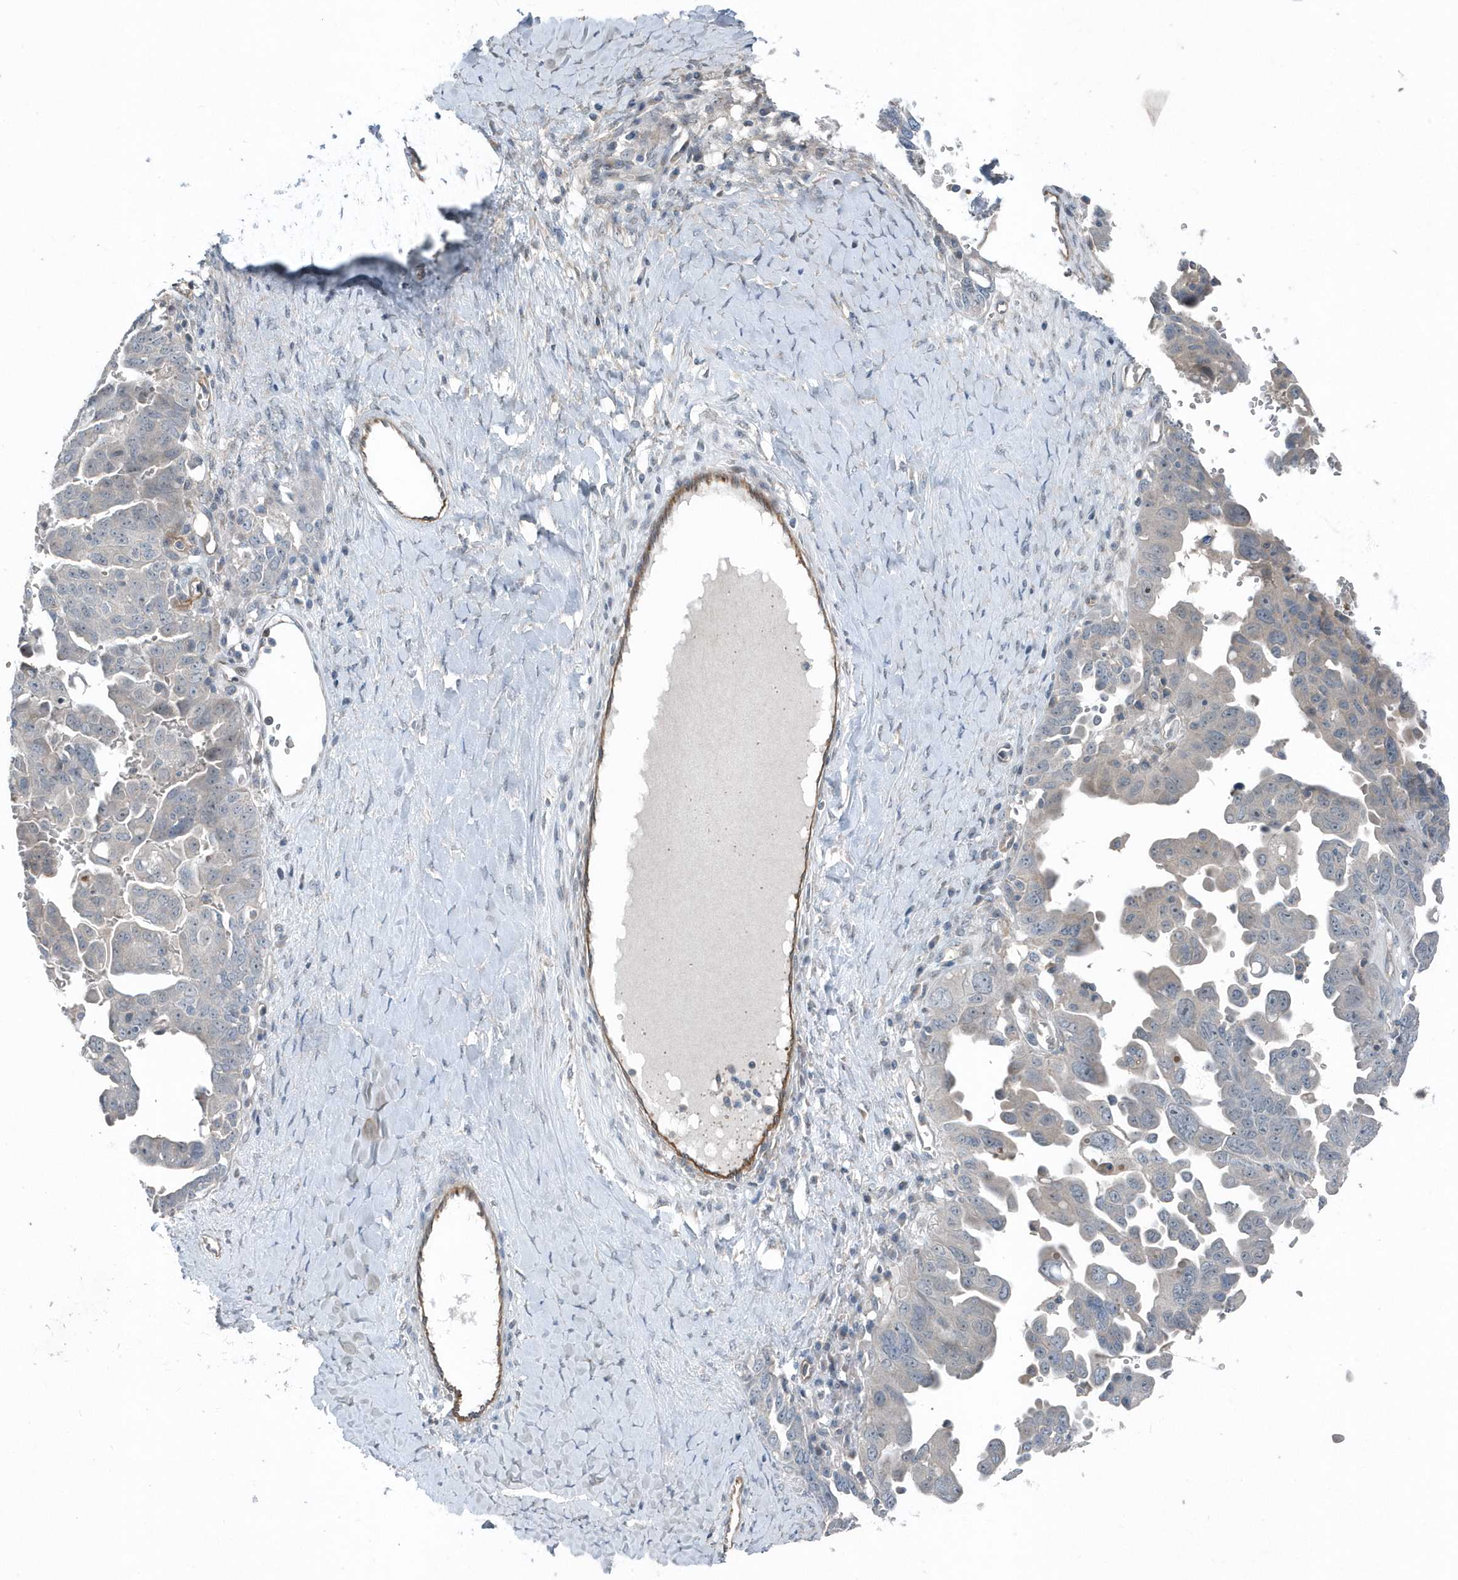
{"staining": {"intensity": "negative", "quantity": "none", "location": "none"}, "tissue": "ovarian cancer", "cell_type": "Tumor cells", "image_type": "cancer", "snomed": [{"axis": "morphology", "description": "Carcinoma, endometroid"}, {"axis": "topography", "description": "Ovary"}], "caption": "An immunohistochemistry (IHC) image of ovarian cancer (endometroid carcinoma) is shown. There is no staining in tumor cells of ovarian cancer (endometroid carcinoma).", "gene": "MCC", "patient": {"sex": "female", "age": 62}}